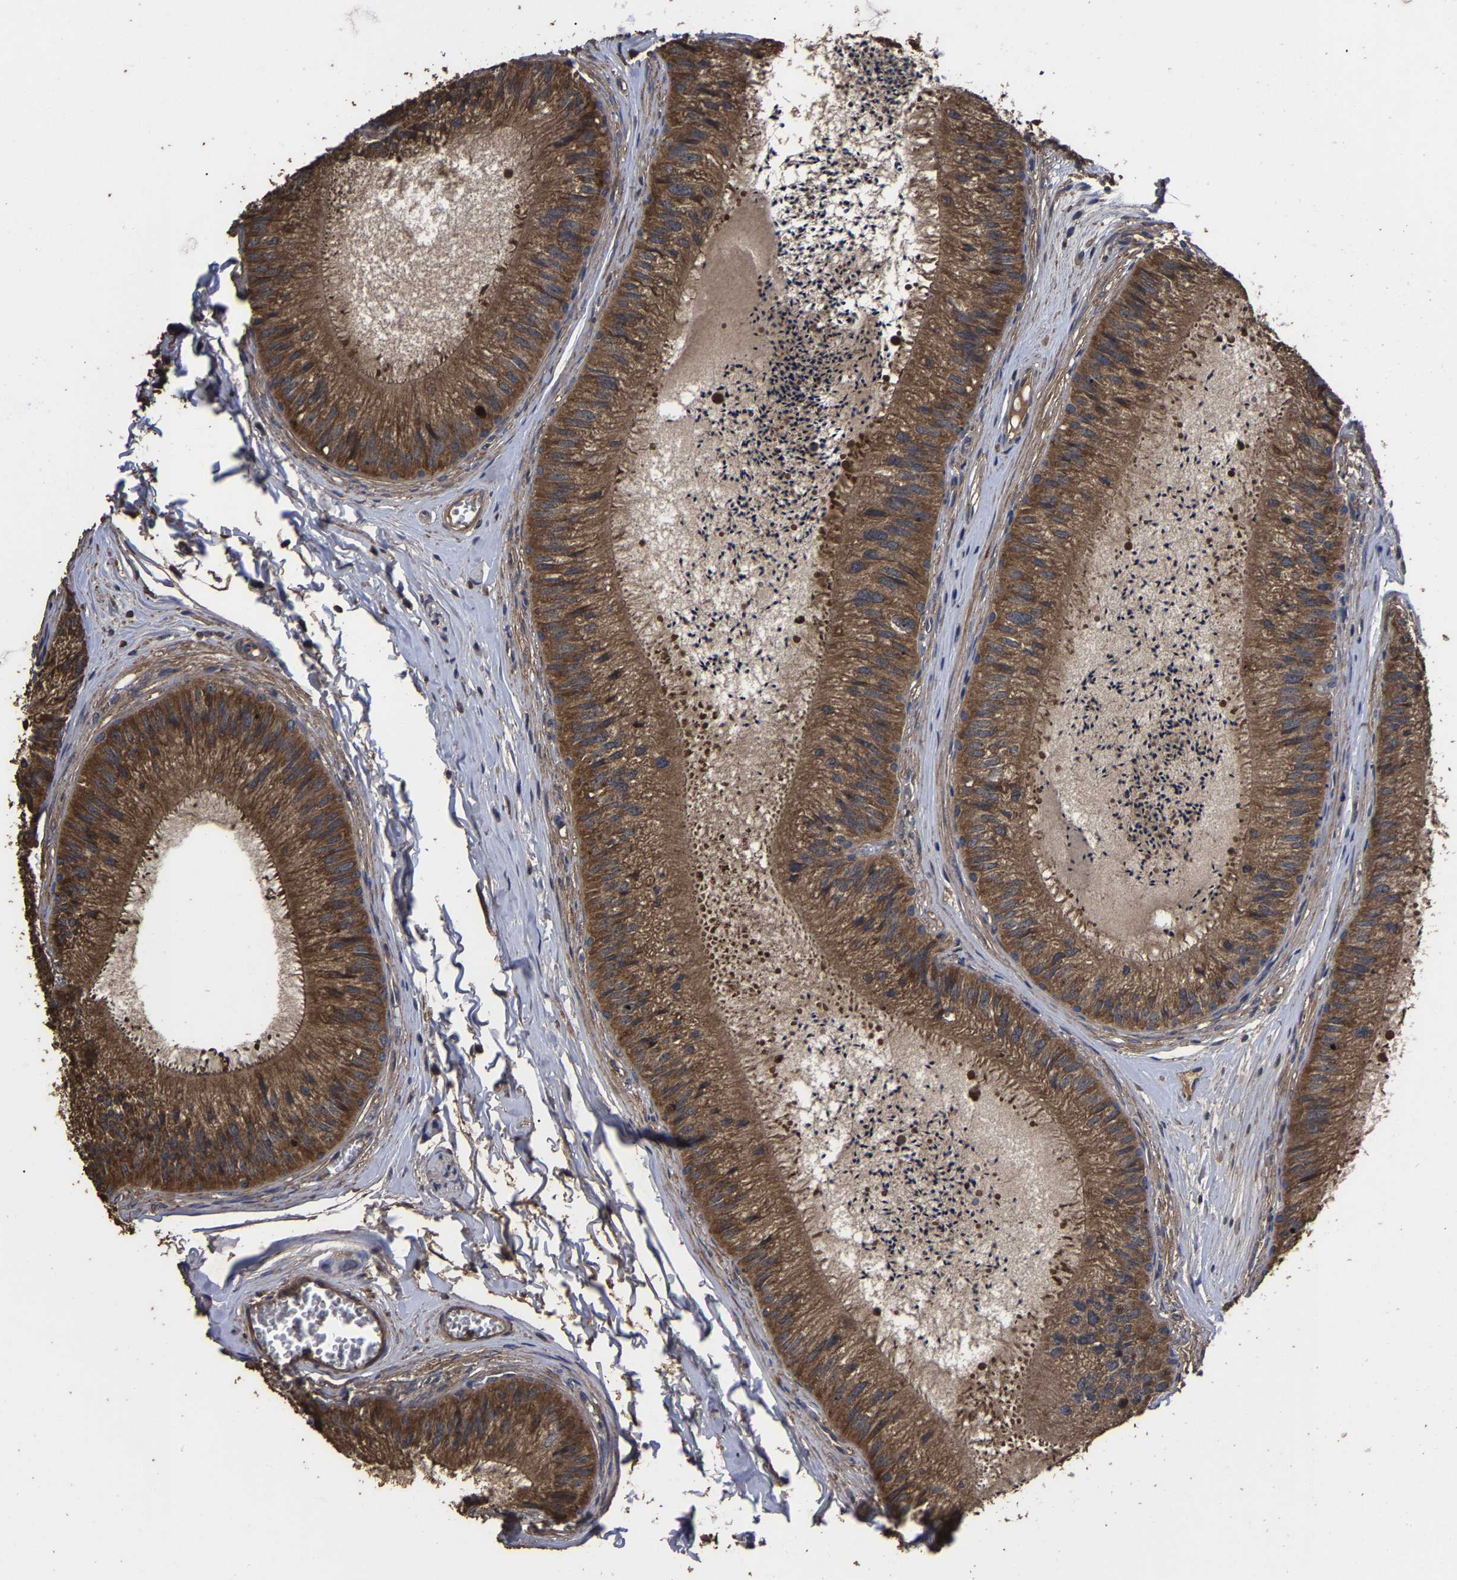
{"staining": {"intensity": "moderate", "quantity": ">75%", "location": "cytoplasmic/membranous"}, "tissue": "epididymis", "cell_type": "Glandular cells", "image_type": "normal", "snomed": [{"axis": "morphology", "description": "Normal tissue, NOS"}, {"axis": "topography", "description": "Epididymis"}], "caption": "Protein expression analysis of benign epididymis reveals moderate cytoplasmic/membranous staining in about >75% of glandular cells. (brown staining indicates protein expression, while blue staining denotes nuclei).", "gene": "ITCH", "patient": {"sex": "male", "age": 31}}